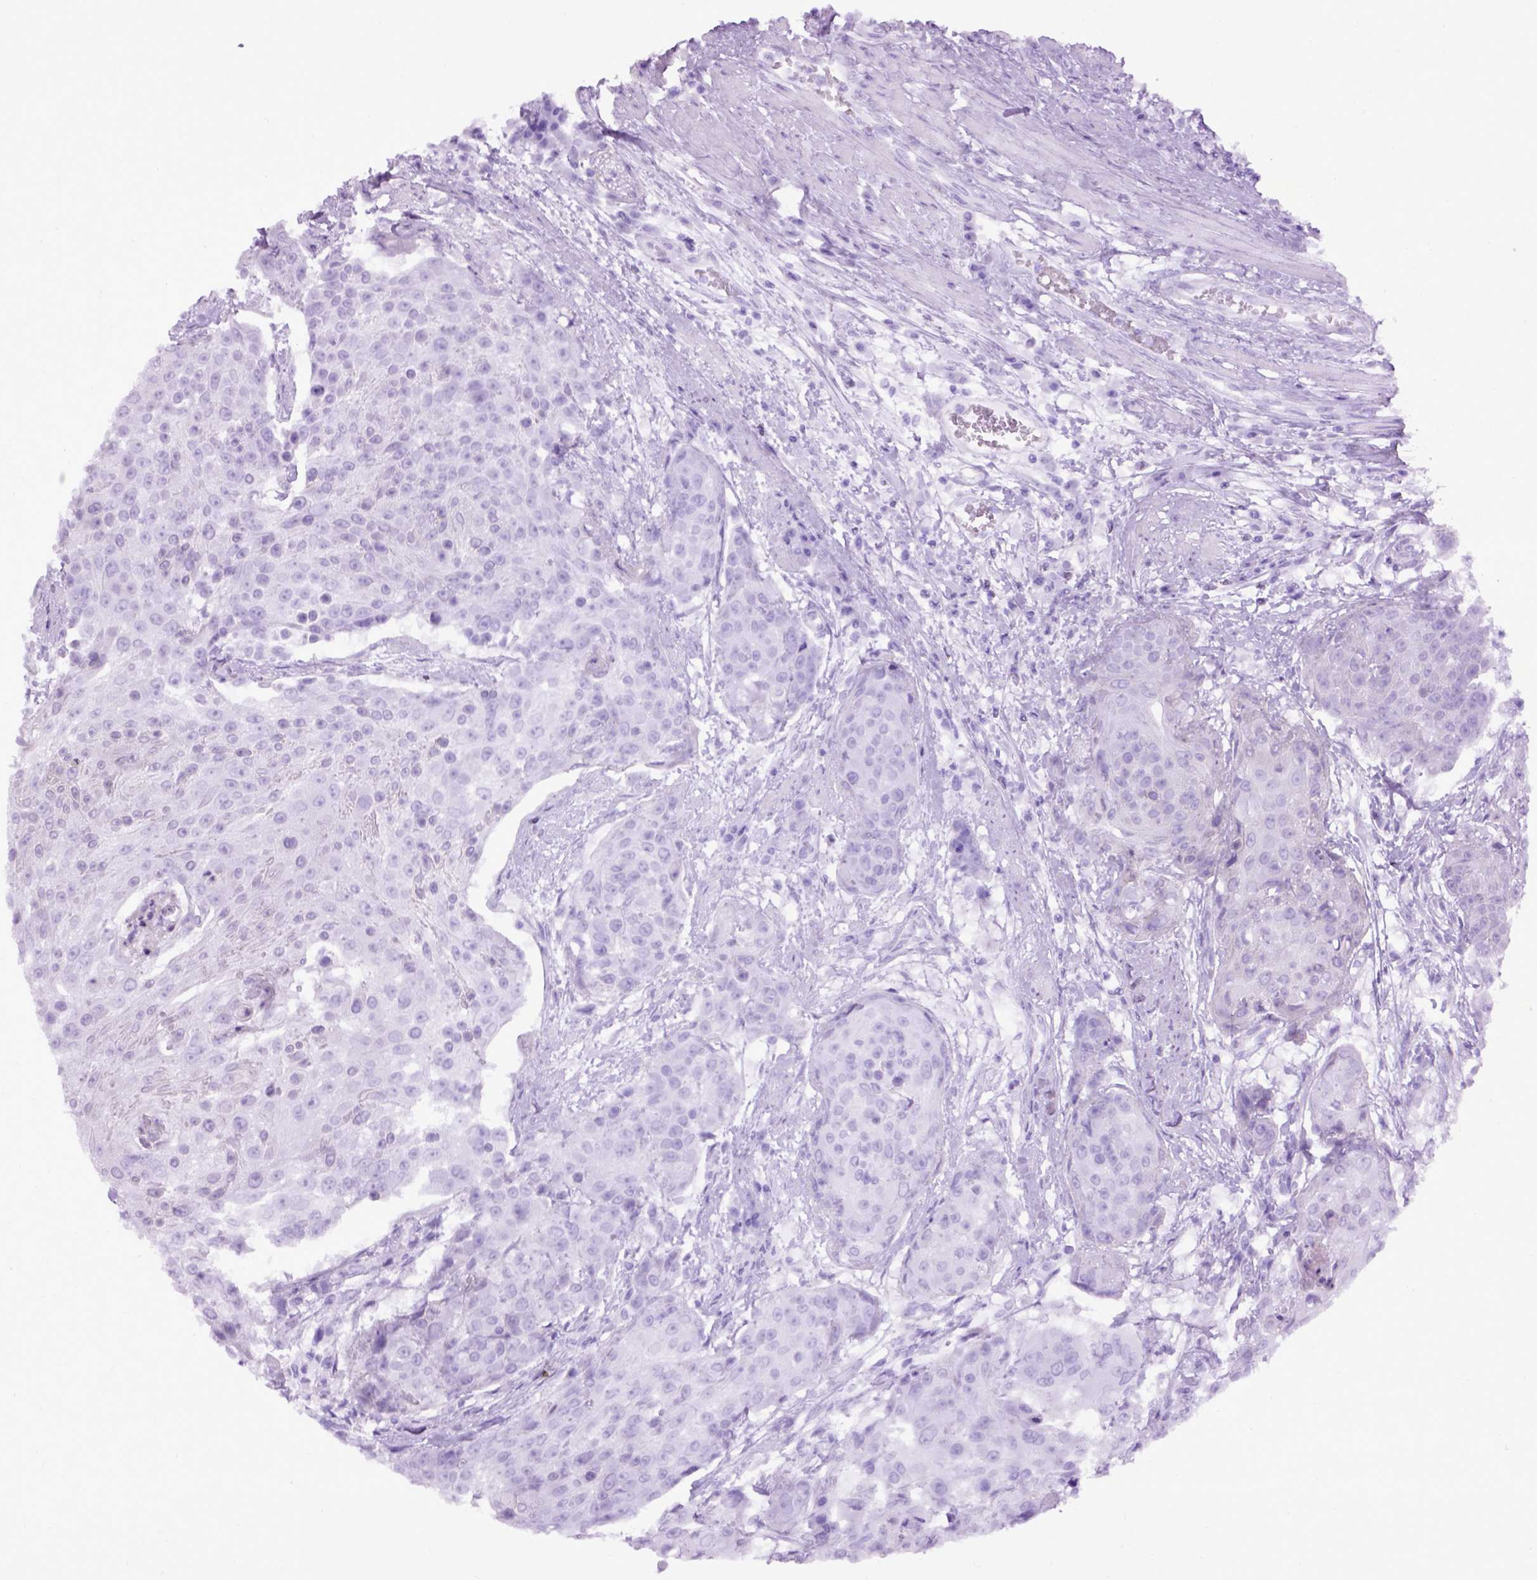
{"staining": {"intensity": "negative", "quantity": "none", "location": "none"}, "tissue": "urothelial cancer", "cell_type": "Tumor cells", "image_type": "cancer", "snomed": [{"axis": "morphology", "description": "Urothelial carcinoma, High grade"}, {"axis": "topography", "description": "Urinary bladder"}], "caption": "Protein analysis of urothelial cancer demonstrates no significant expression in tumor cells.", "gene": "EMILIN3", "patient": {"sex": "female", "age": 63}}